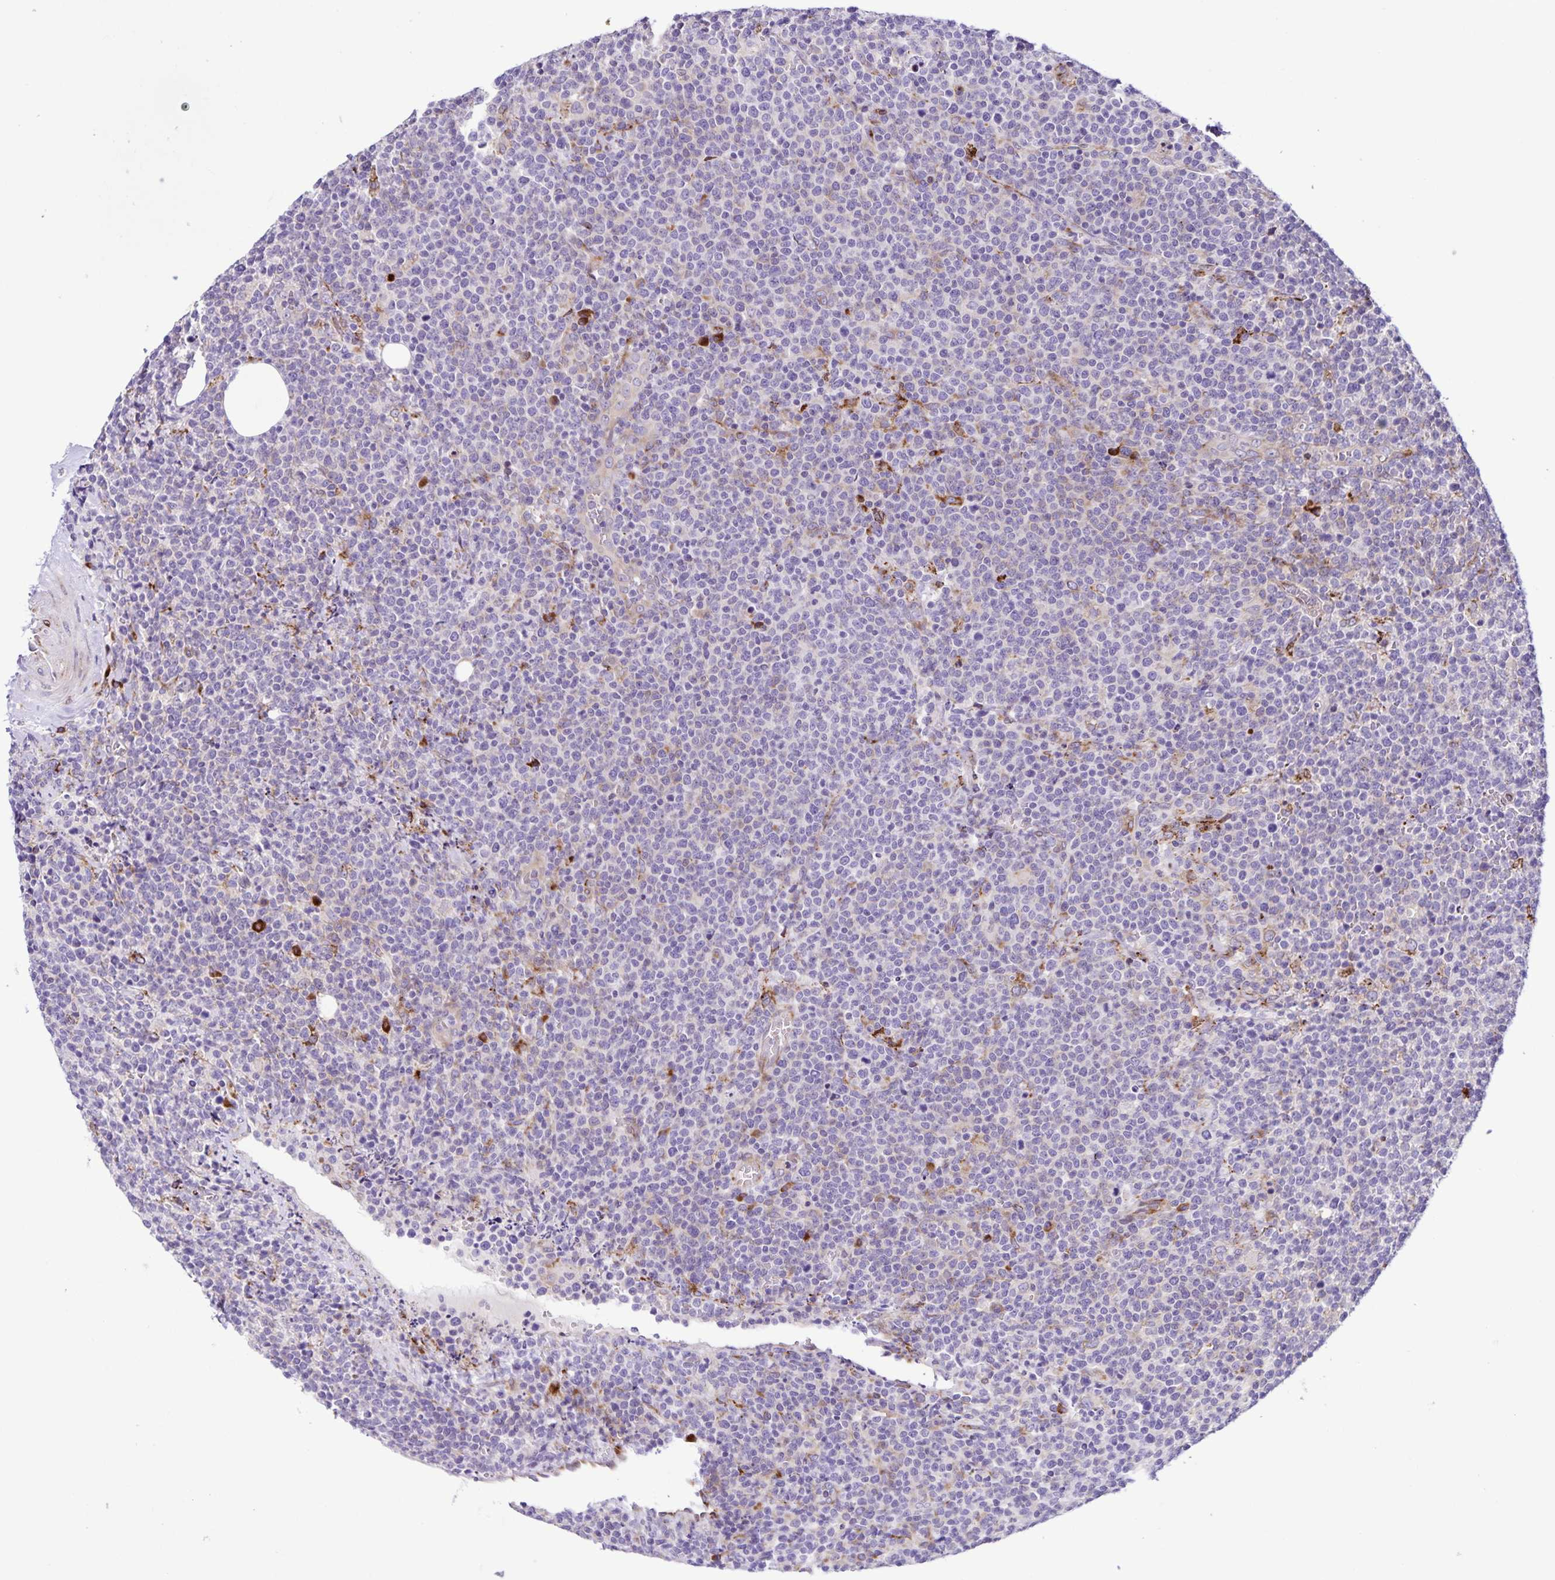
{"staining": {"intensity": "negative", "quantity": "none", "location": "none"}, "tissue": "lymphoma", "cell_type": "Tumor cells", "image_type": "cancer", "snomed": [{"axis": "morphology", "description": "Malignant lymphoma, non-Hodgkin's type, High grade"}, {"axis": "topography", "description": "Lymph node"}], "caption": "Malignant lymphoma, non-Hodgkin's type (high-grade) stained for a protein using IHC shows no positivity tumor cells.", "gene": "OSBPL5", "patient": {"sex": "male", "age": 61}}